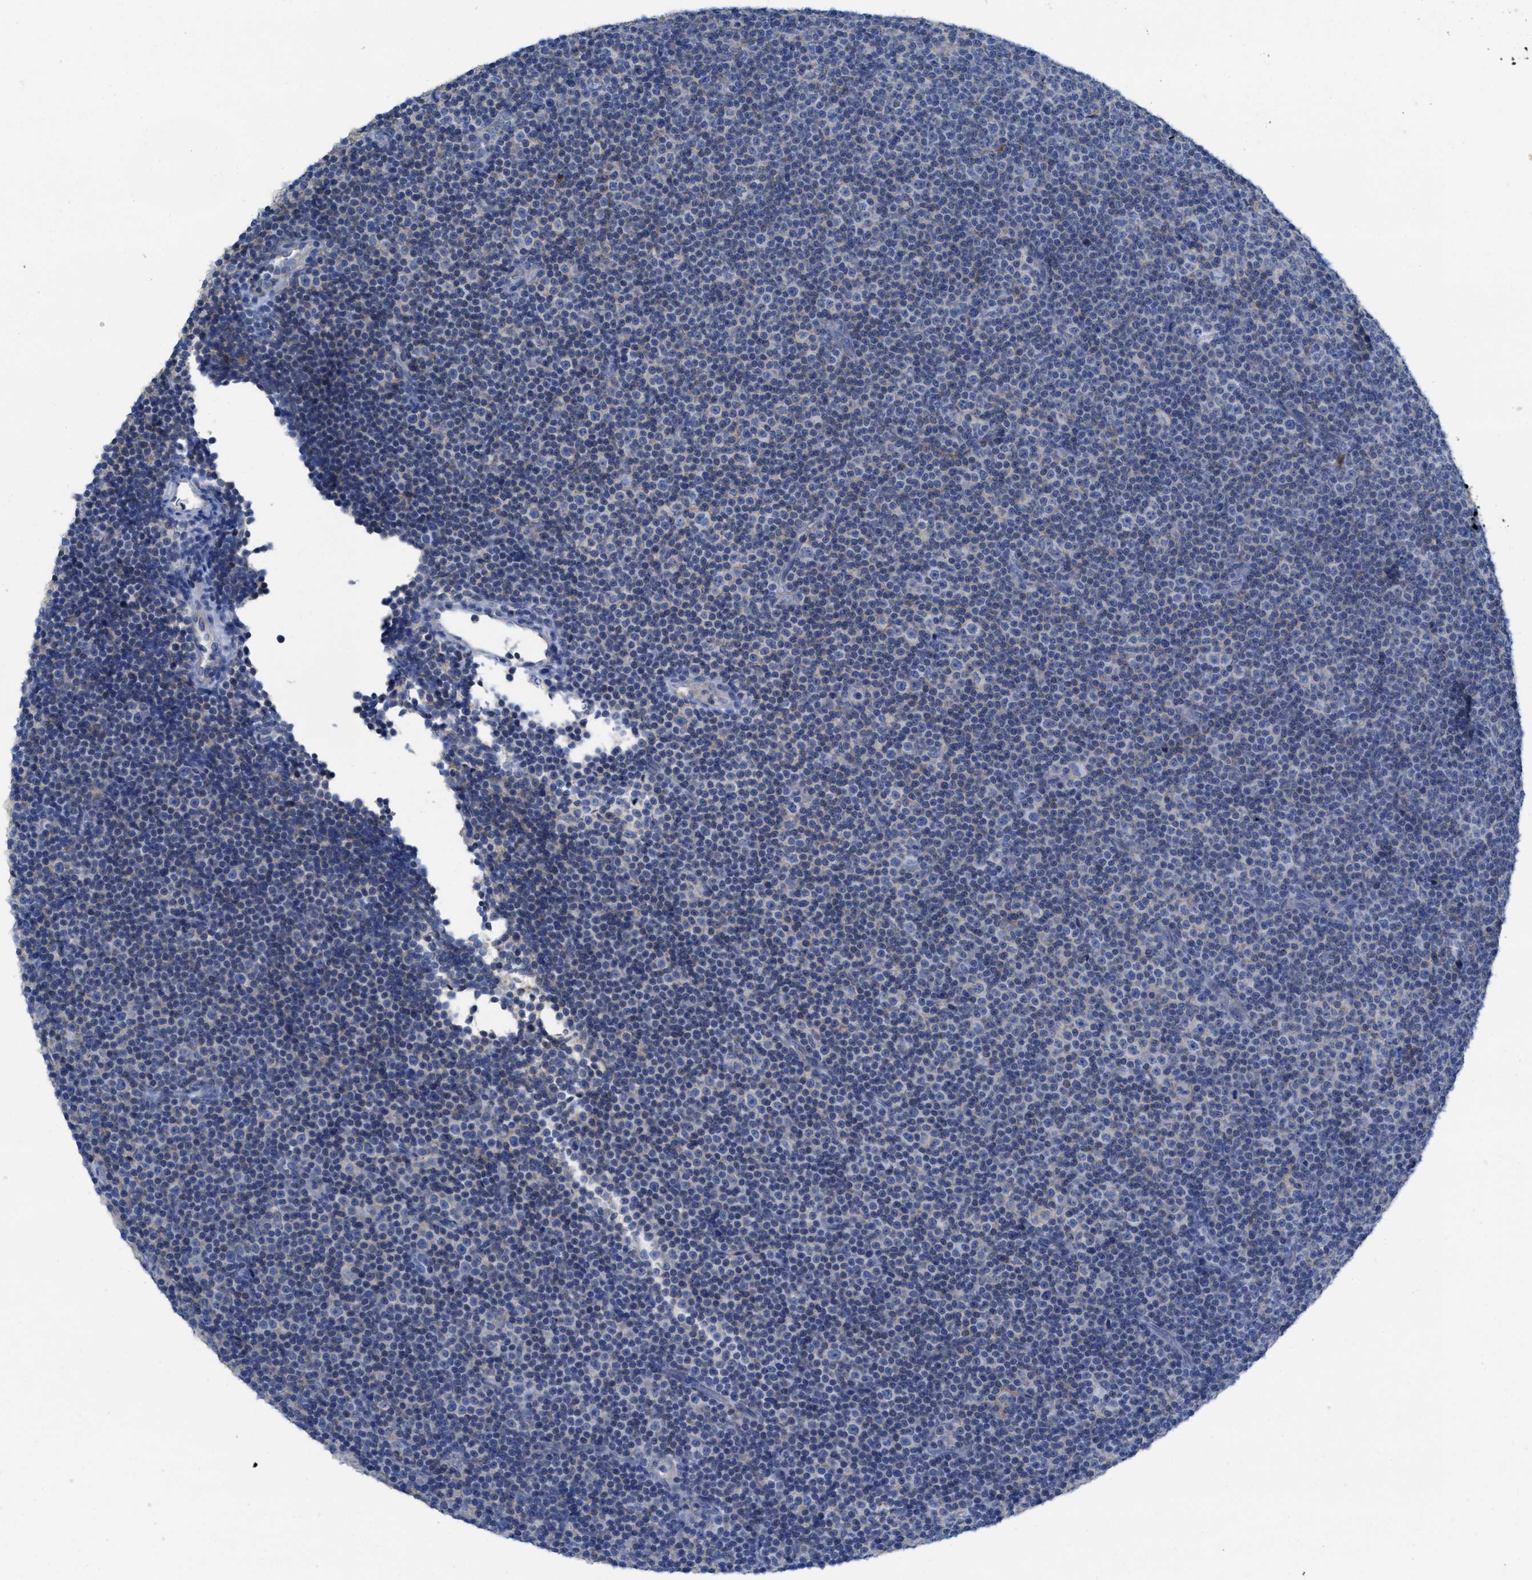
{"staining": {"intensity": "negative", "quantity": "none", "location": "none"}, "tissue": "lymphoma", "cell_type": "Tumor cells", "image_type": "cancer", "snomed": [{"axis": "morphology", "description": "Malignant lymphoma, non-Hodgkin's type, Low grade"}, {"axis": "topography", "description": "Lymph node"}], "caption": "Tumor cells show no significant expression in lymphoma.", "gene": "CNNM4", "patient": {"sex": "female", "age": 67}}